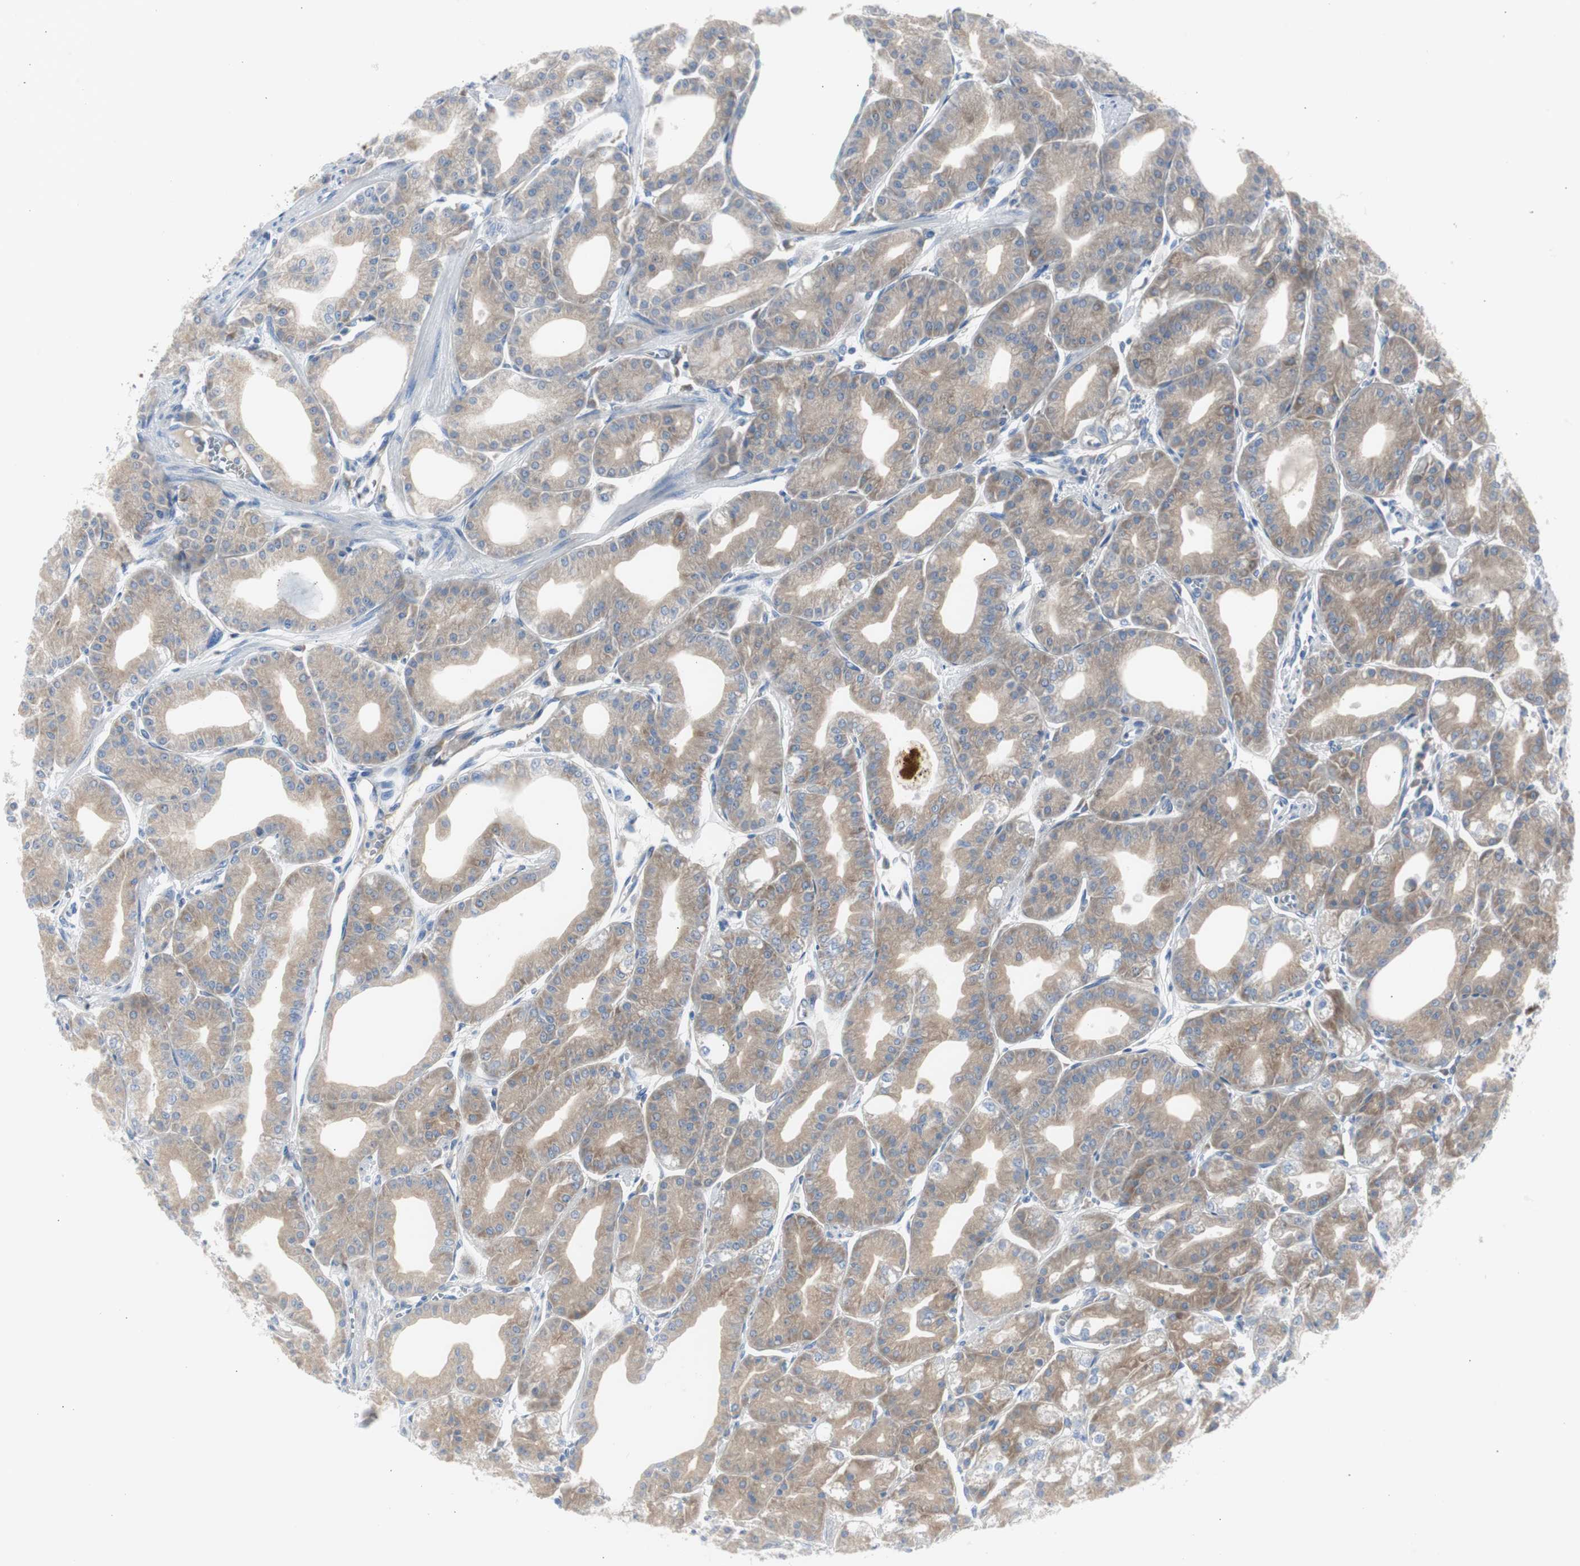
{"staining": {"intensity": "strong", "quantity": "25%-75%", "location": "cytoplasmic/membranous"}, "tissue": "stomach", "cell_type": "Glandular cells", "image_type": "normal", "snomed": [{"axis": "morphology", "description": "Normal tissue, NOS"}, {"axis": "topography", "description": "Stomach, lower"}], "caption": "Glandular cells display high levels of strong cytoplasmic/membranous positivity in about 25%-75% of cells in normal stomach.", "gene": "RPS12", "patient": {"sex": "male", "age": 71}}